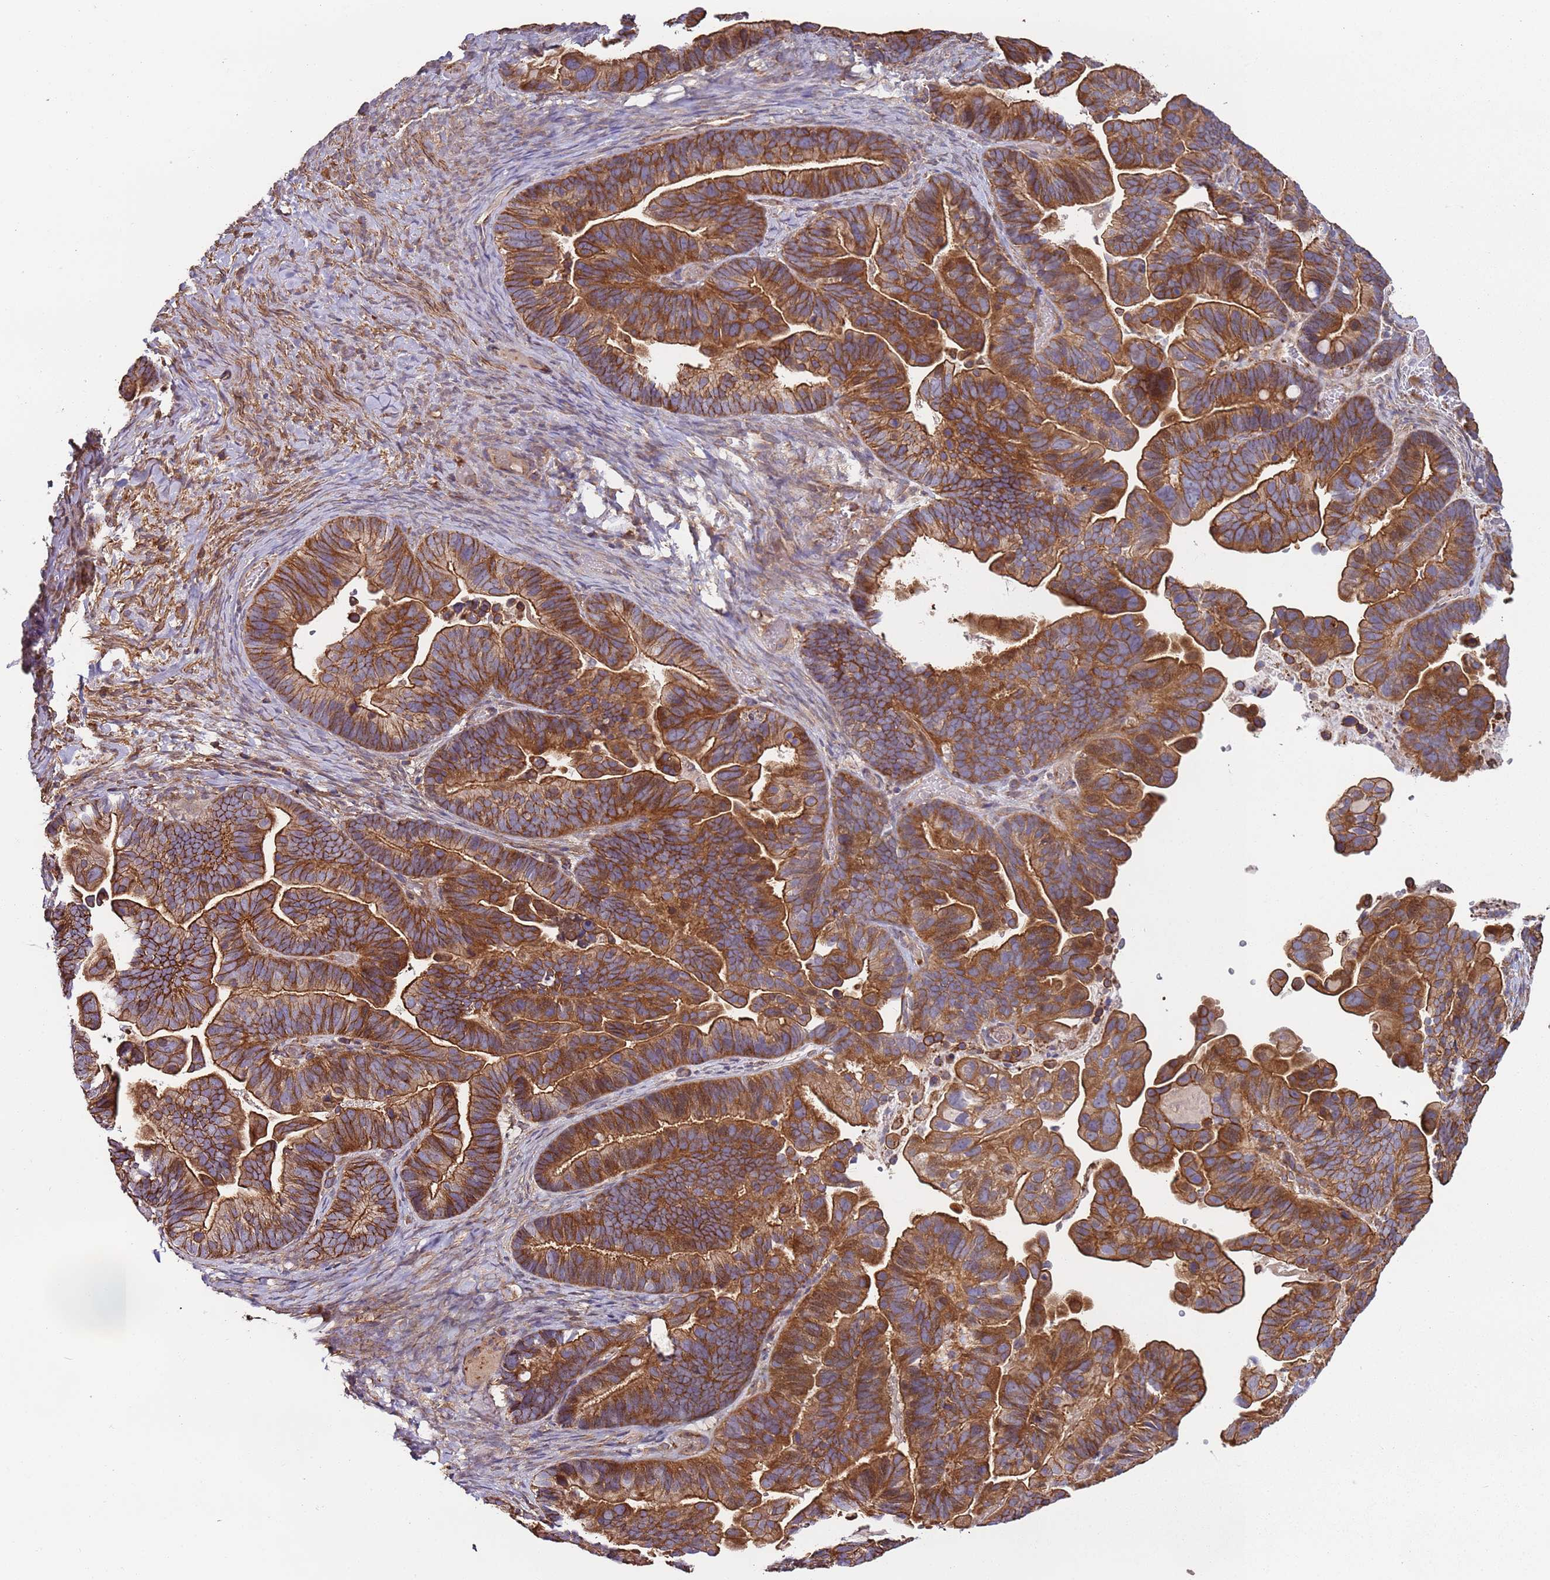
{"staining": {"intensity": "strong", "quantity": ">75%", "location": "cytoplasmic/membranous"}, "tissue": "ovarian cancer", "cell_type": "Tumor cells", "image_type": "cancer", "snomed": [{"axis": "morphology", "description": "Cystadenocarcinoma, serous, NOS"}, {"axis": "topography", "description": "Ovary"}], "caption": "Ovarian cancer (serous cystadenocarcinoma) was stained to show a protein in brown. There is high levels of strong cytoplasmic/membranous positivity in about >75% of tumor cells.", "gene": "CYP2U1", "patient": {"sex": "female", "age": 56}}